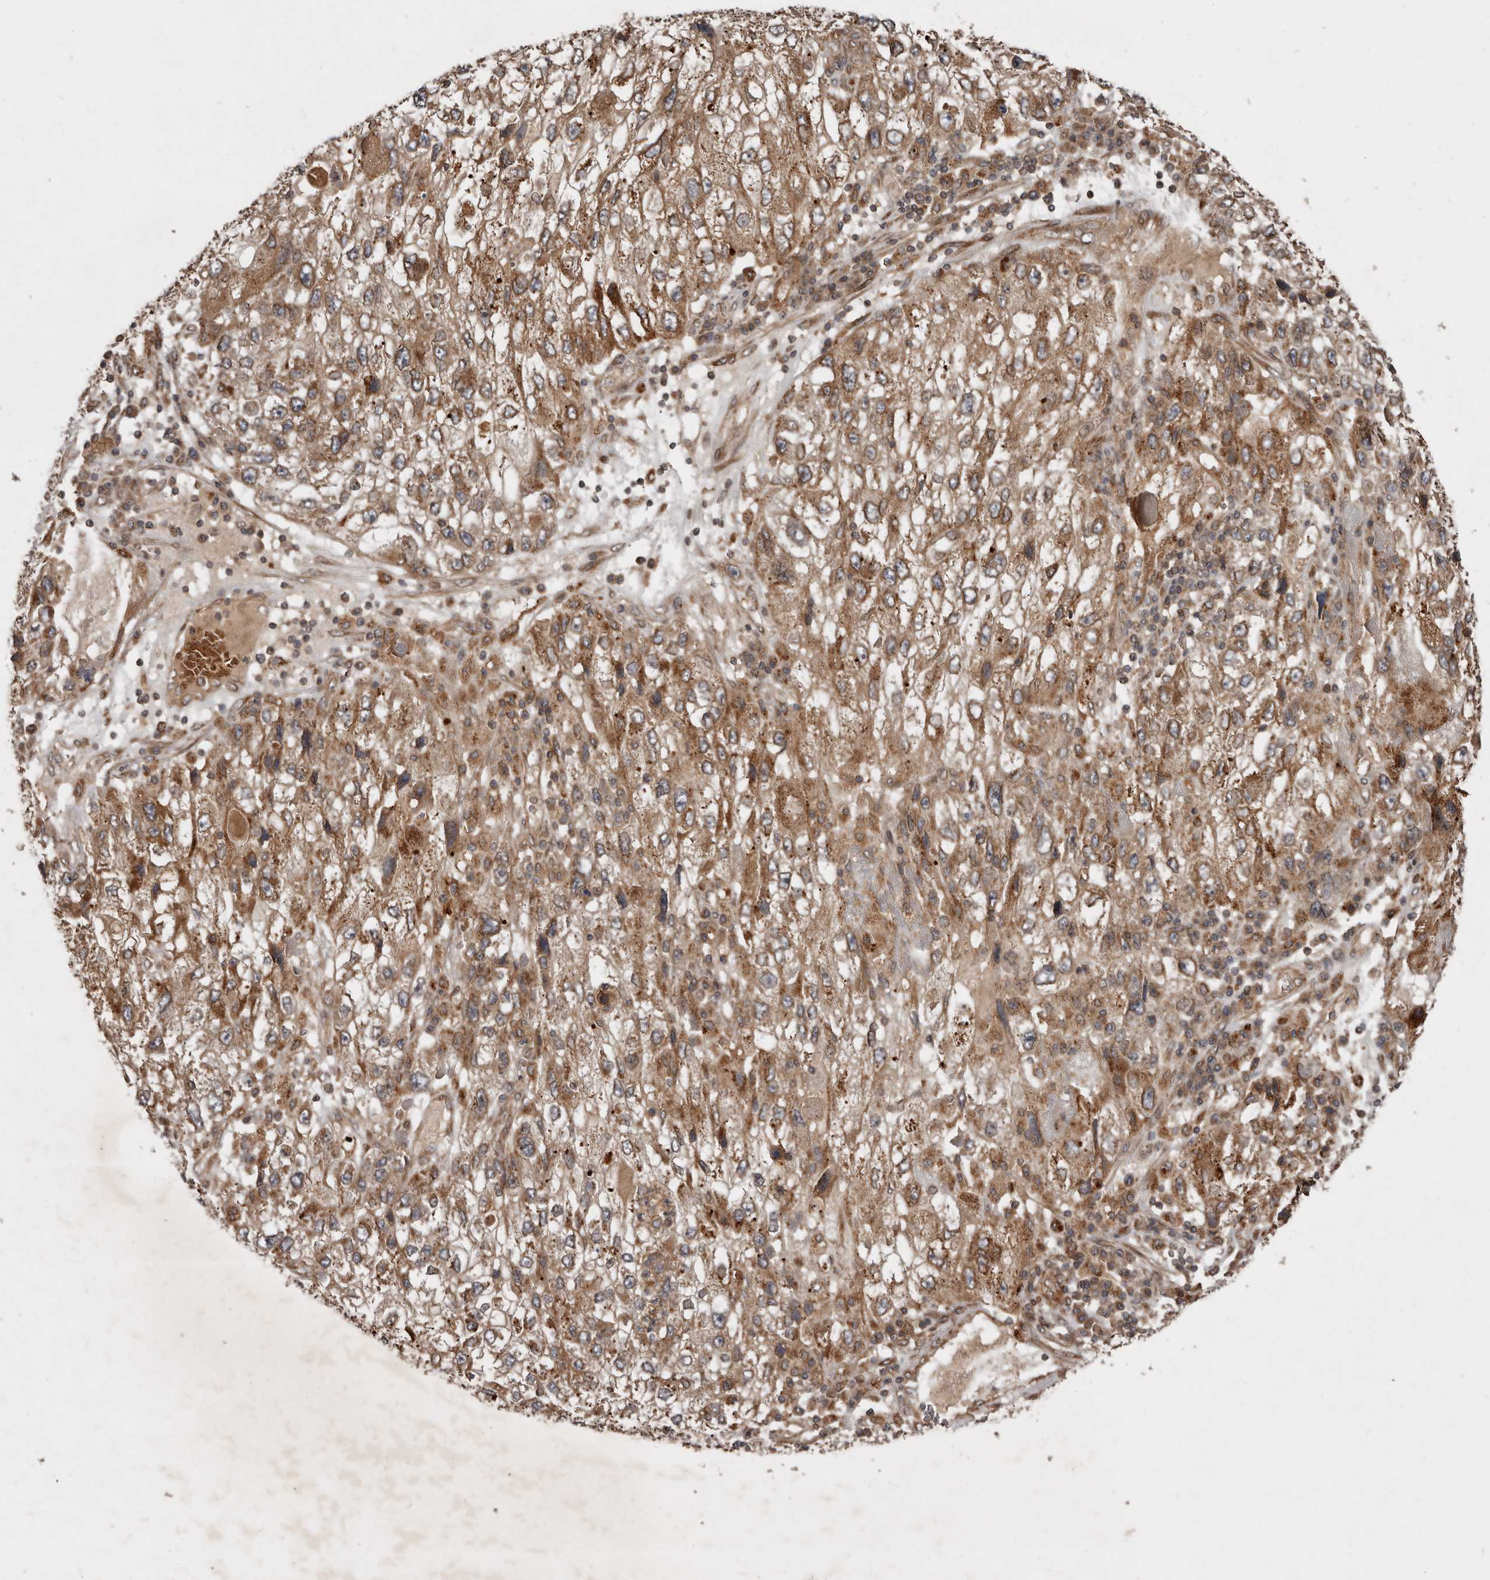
{"staining": {"intensity": "moderate", "quantity": ">75%", "location": "cytoplasmic/membranous"}, "tissue": "endometrial cancer", "cell_type": "Tumor cells", "image_type": "cancer", "snomed": [{"axis": "morphology", "description": "Adenocarcinoma, NOS"}, {"axis": "topography", "description": "Endometrium"}], "caption": "Protein analysis of adenocarcinoma (endometrial) tissue demonstrates moderate cytoplasmic/membranous expression in about >75% of tumor cells.", "gene": "STK36", "patient": {"sex": "female", "age": 49}}